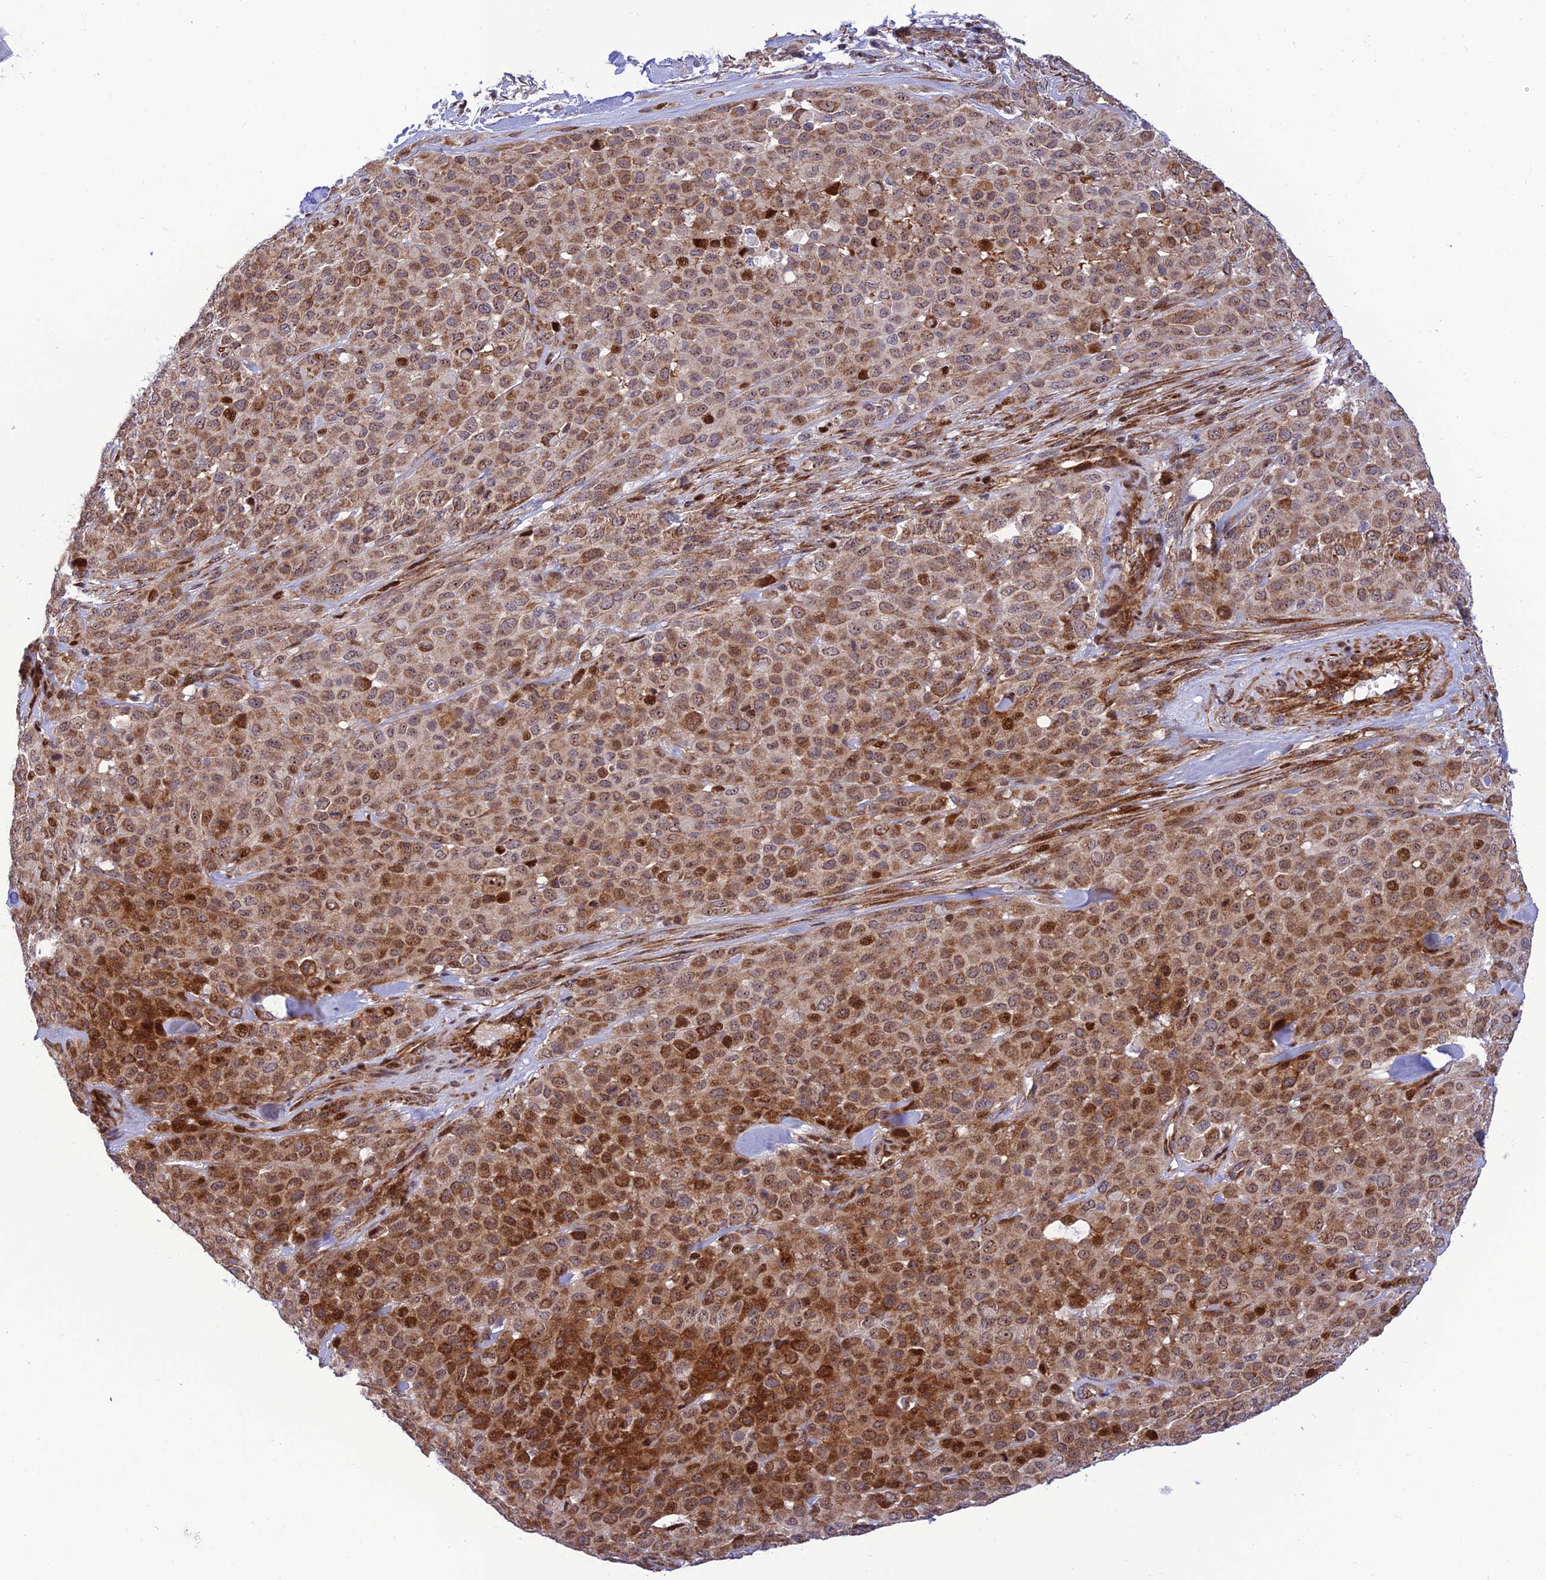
{"staining": {"intensity": "strong", "quantity": ">75%", "location": "cytoplasmic/membranous"}, "tissue": "melanoma", "cell_type": "Tumor cells", "image_type": "cancer", "snomed": [{"axis": "morphology", "description": "Malignant melanoma, Metastatic site"}, {"axis": "topography", "description": "Skin"}], "caption": "Protein expression analysis of human malignant melanoma (metastatic site) reveals strong cytoplasmic/membranous expression in approximately >75% of tumor cells.", "gene": "KBTBD7", "patient": {"sex": "female", "age": 81}}